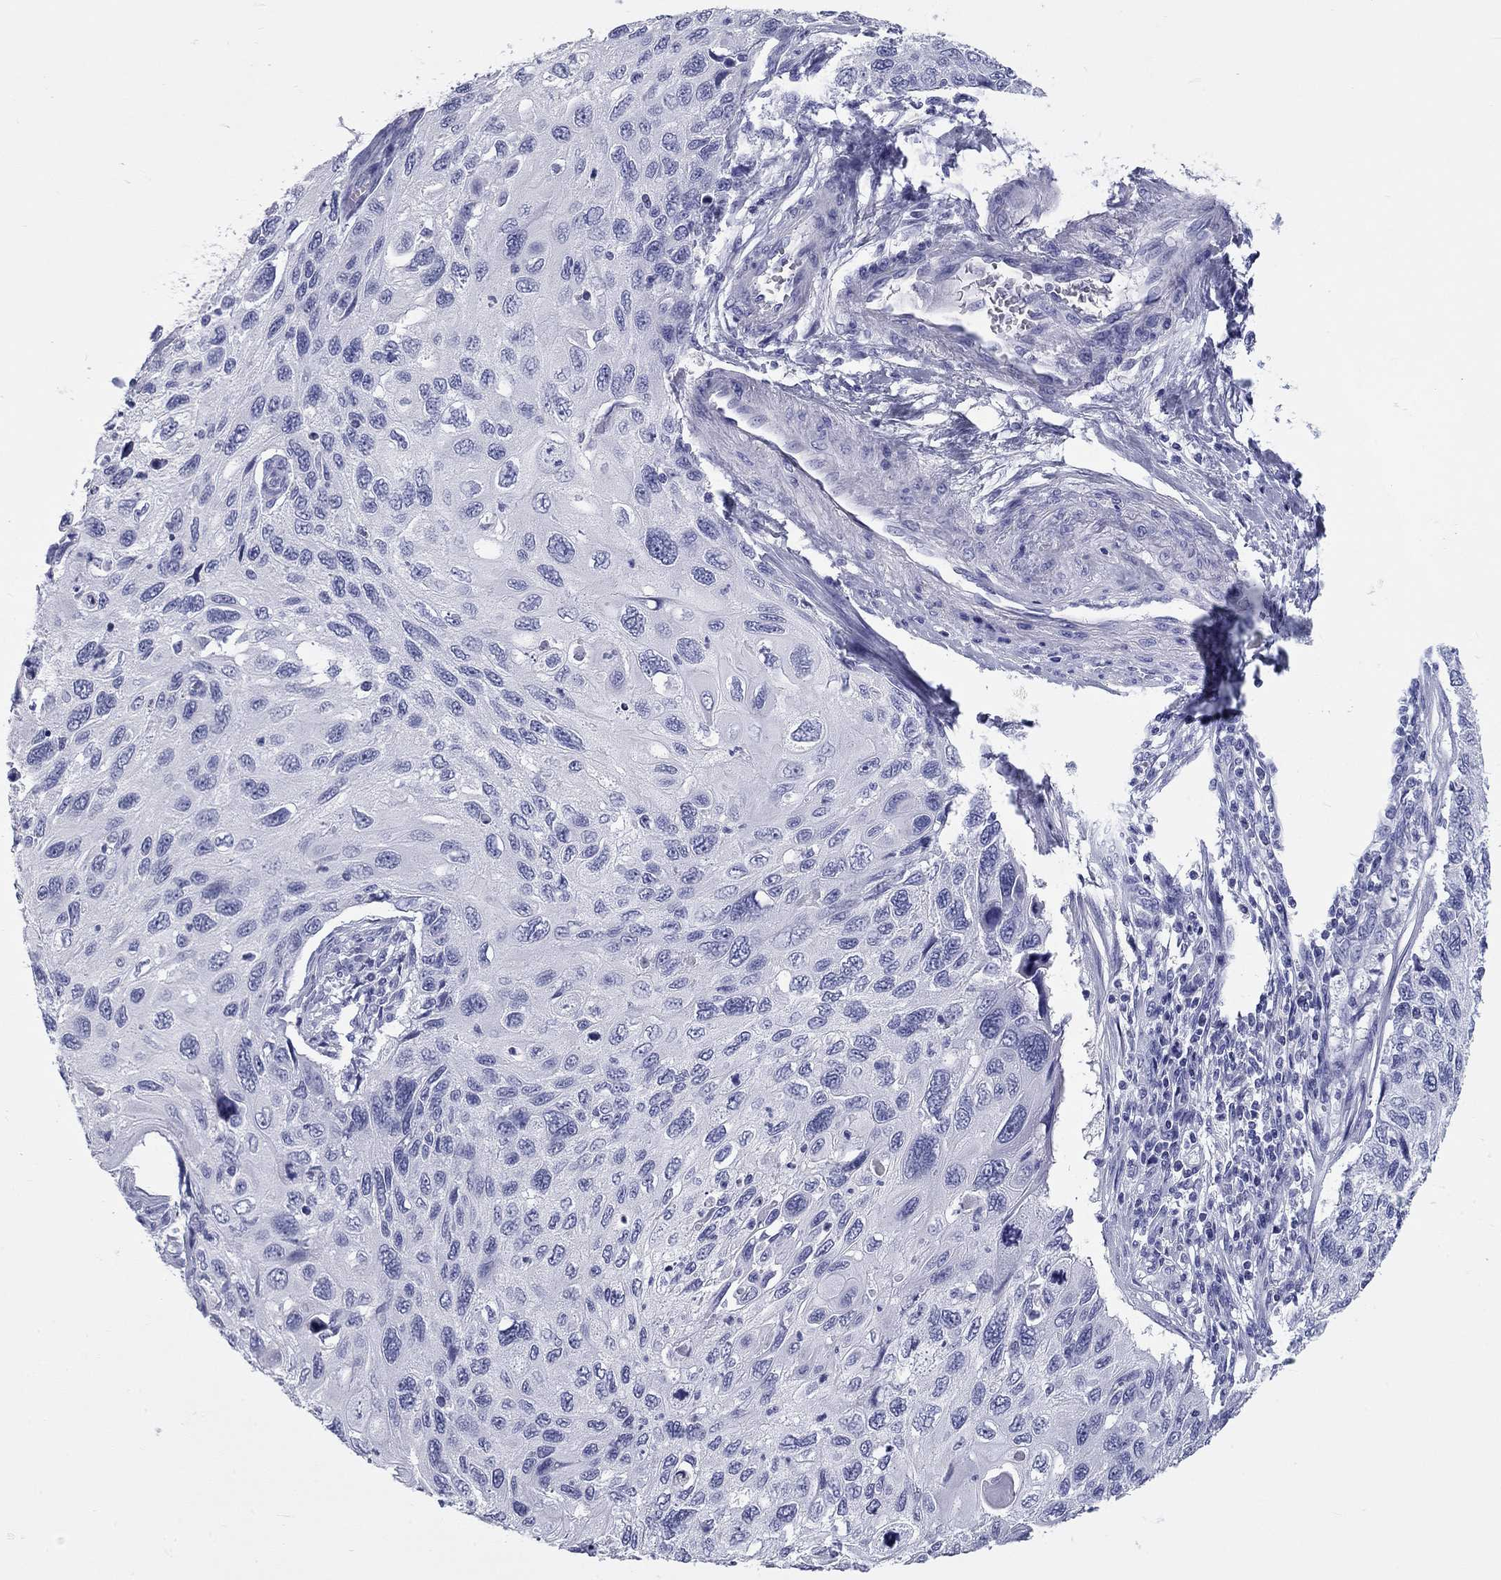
{"staining": {"intensity": "negative", "quantity": "none", "location": "none"}, "tissue": "cervical cancer", "cell_type": "Tumor cells", "image_type": "cancer", "snomed": [{"axis": "morphology", "description": "Squamous cell carcinoma, NOS"}, {"axis": "topography", "description": "Cervix"}], "caption": "The immunohistochemistry image has no significant staining in tumor cells of cervical cancer (squamous cell carcinoma) tissue.", "gene": "DNALI1", "patient": {"sex": "female", "age": 70}}